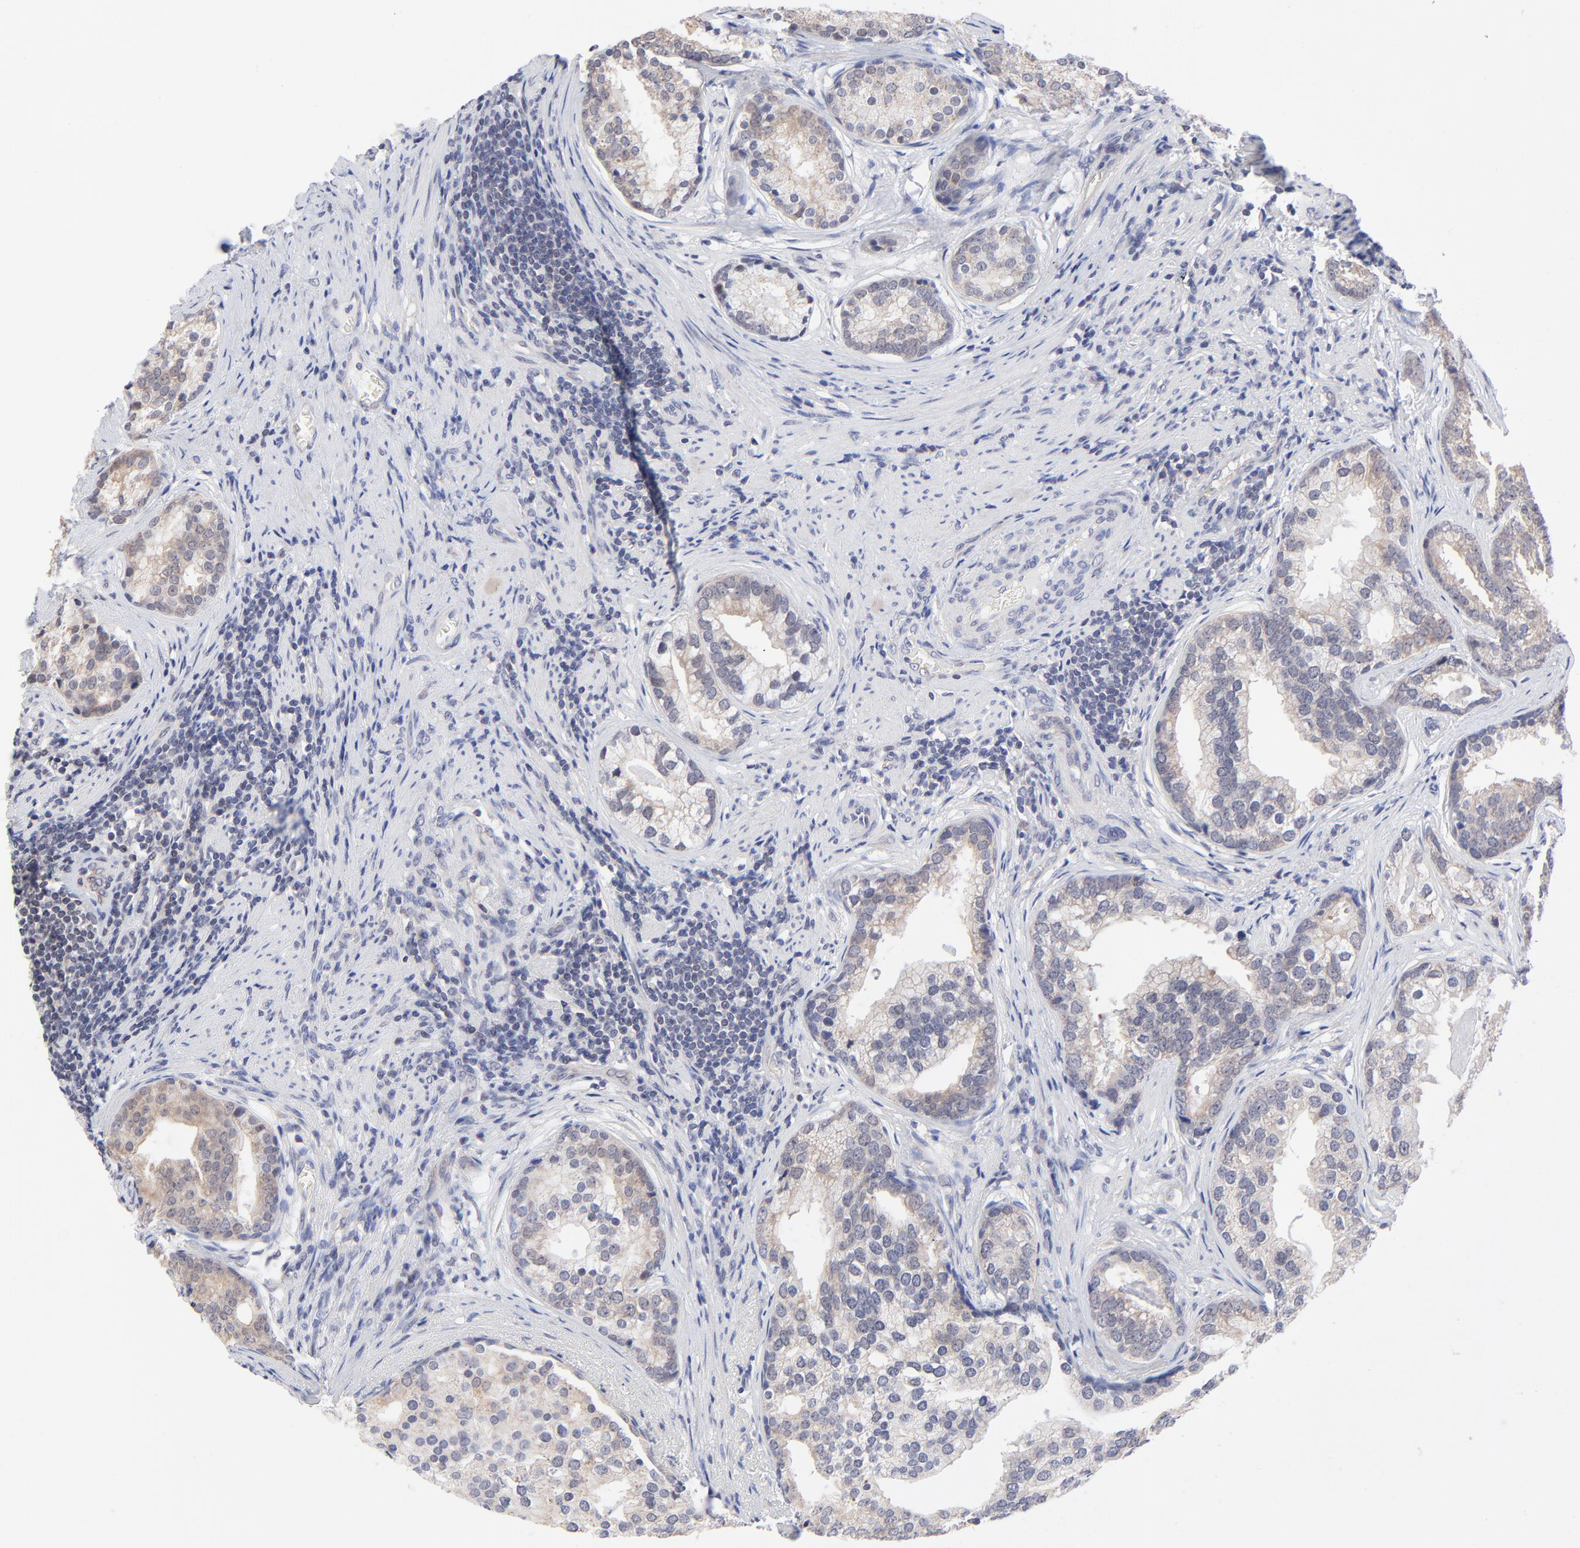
{"staining": {"intensity": "weak", "quantity": "25%-75%", "location": "cytoplasmic/membranous"}, "tissue": "prostate cancer", "cell_type": "Tumor cells", "image_type": "cancer", "snomed": [{"axis": "morphology", "description": "Adenocarcinoma, Low grade"}, {"axis": "topography", "description": "Prostate"}], "caption": "Approximately 25%-75% of tumor cells in human prostate adenocarcinoma (low-grade) display weak cytoplasmic/membranous protein positivity as visualized by brown immunohistochemical staining.", "gene": "FBXO8", "patient": {"sex": "male", "age": 71}}